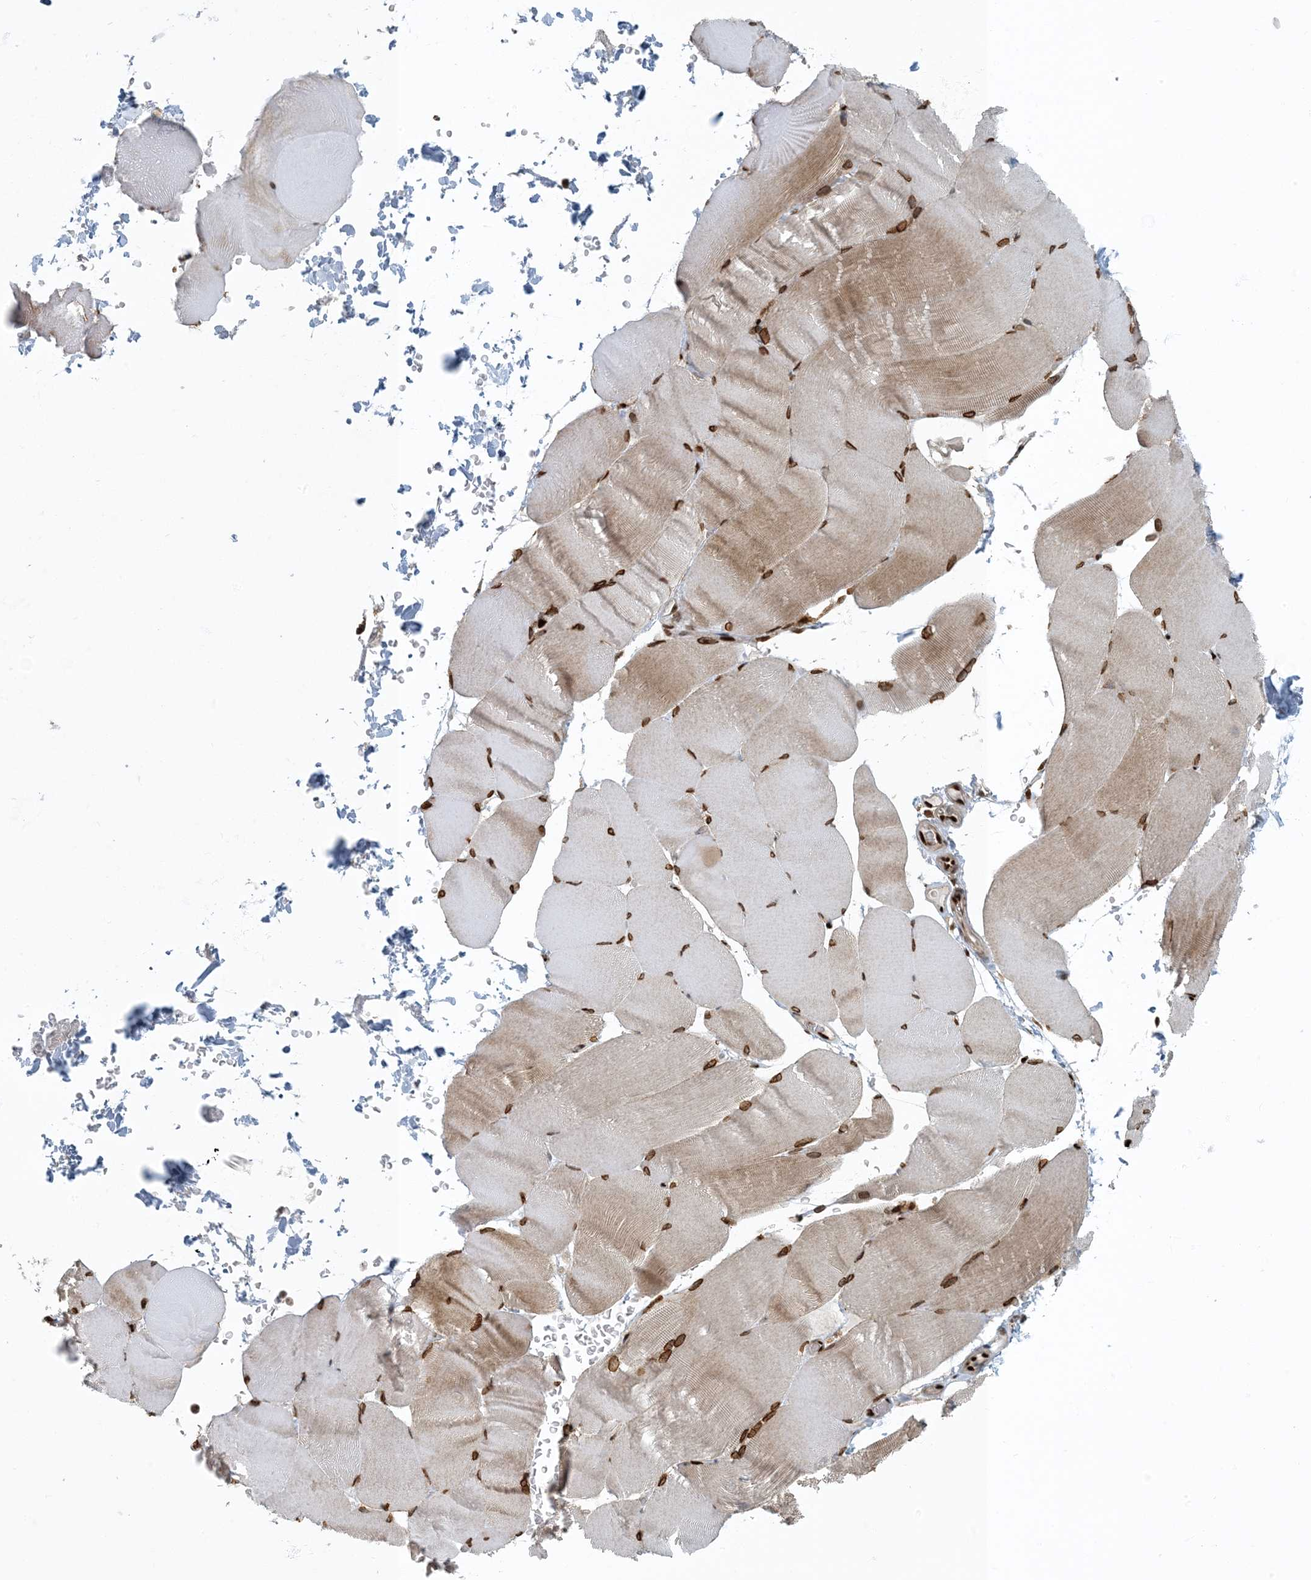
{"staining": {"intensity": "moderate", "quantity": ">75%", "location": "nuclear"}, "tissue": "skeletal muscle", "cell_type": "Myocytes", "image_type": "normal", "snomed": [{"axis": "morphology", "description": "Normal tissue, NOS"}, {"axis": "topography", "description": "Skeletal muscle"}, {"axis": "topography", "description": "Parathyroid gland"}], "caption": "Immunohistochemical staining of unremarkable human skeletal muscle shows medium levels of moderate nuclear expression in approximately >75% of myocytes. (brown staining indicates protein expression, while blue staining denotes nuclei).", "gene": "MBD1", "patient": {"sex": "female", "age": 37}}